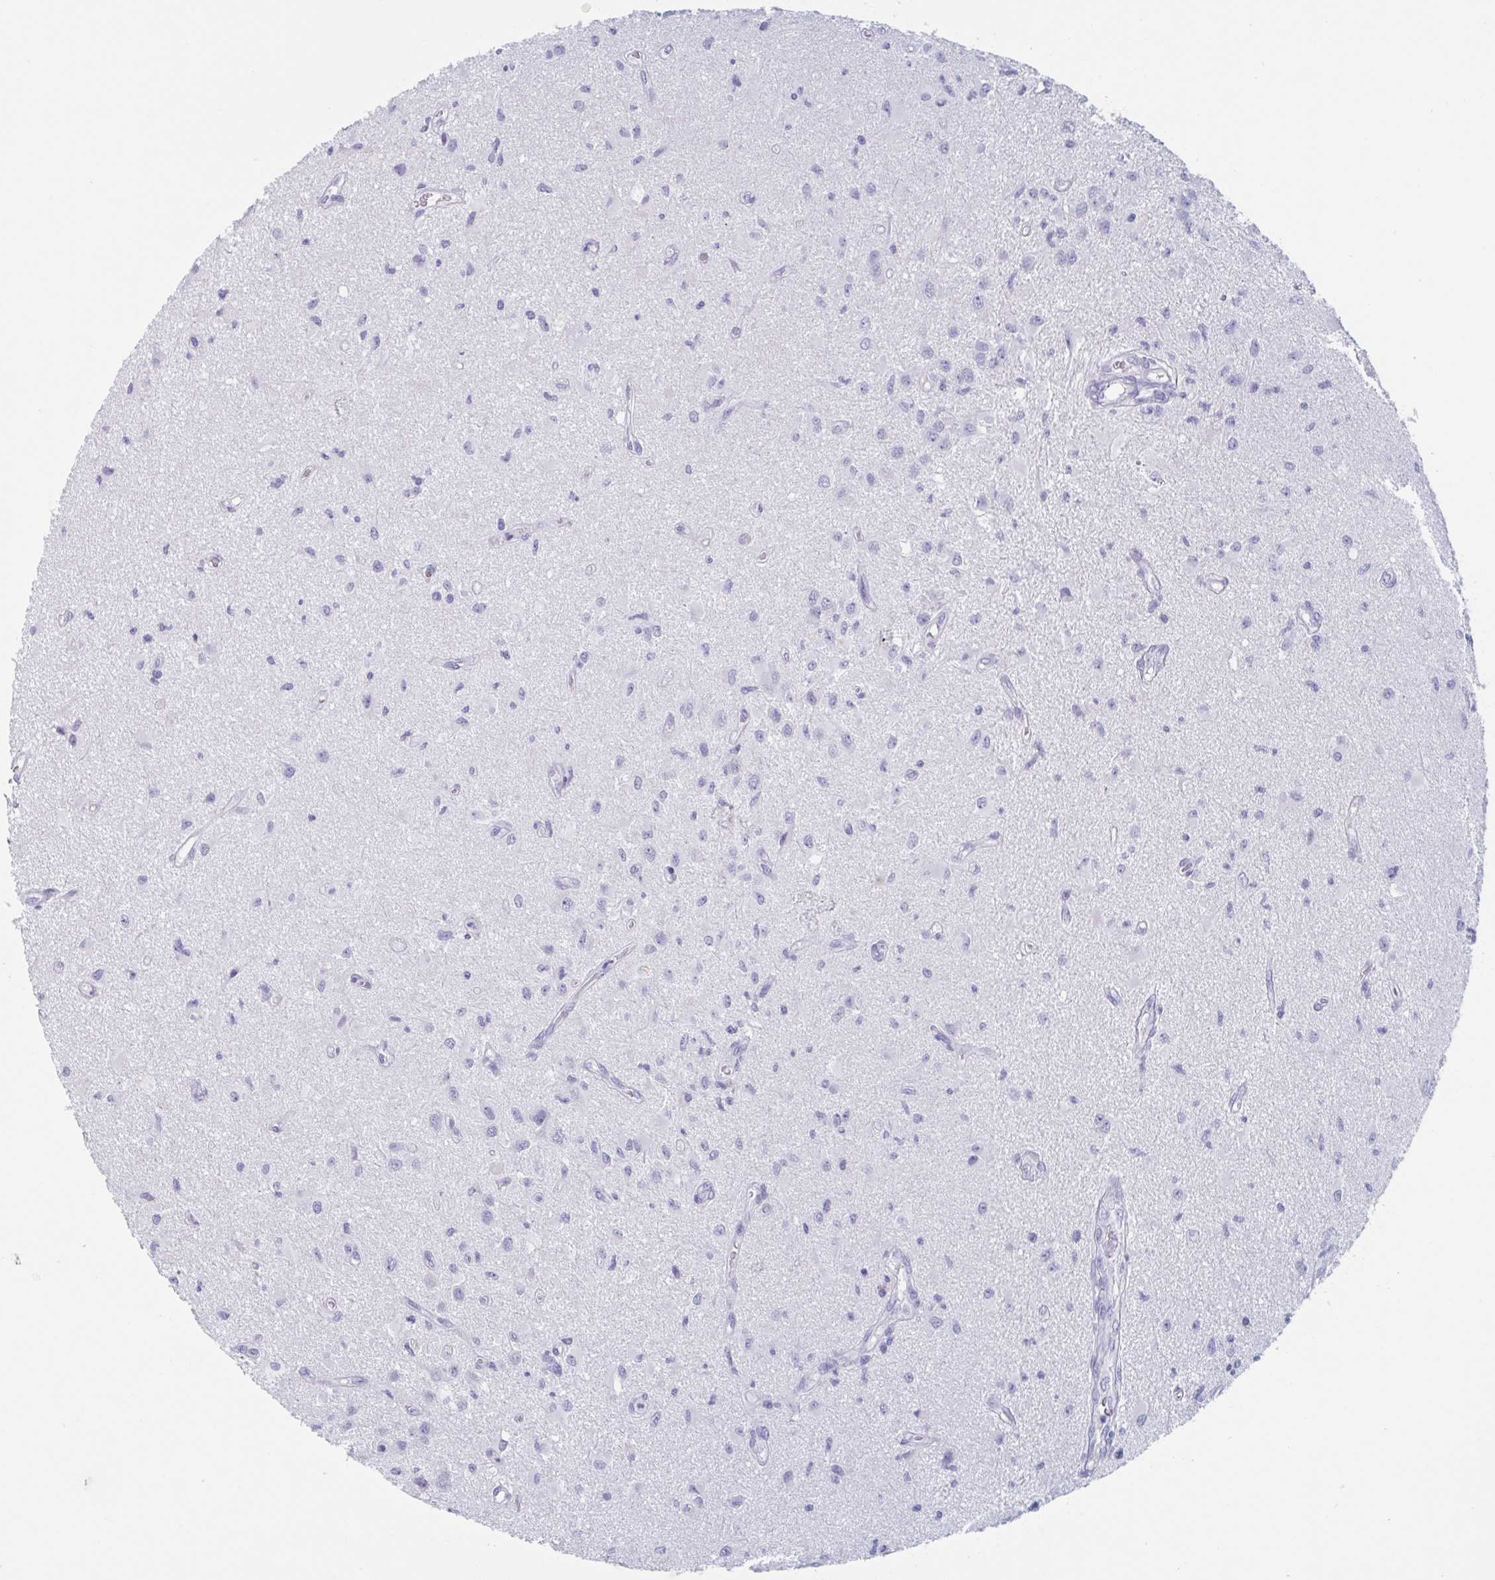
{"staining": {"intensity": "negative", "quantity": "none", "location": "none"}, "tissue": "glioma", "cell_type": "Tumor cells", "image_type": "cancer", "snomed": [{"axis": "morphology", "description": "Glioma, malignant, High grade"}, {"axis": "topography", "description": "Brain"}], "caption": "Micrograph shows no protein expression in tumor cells of glioma tissue.", "gene": "HSD11B2", "patient": {"sex": "male", "age": 67}}